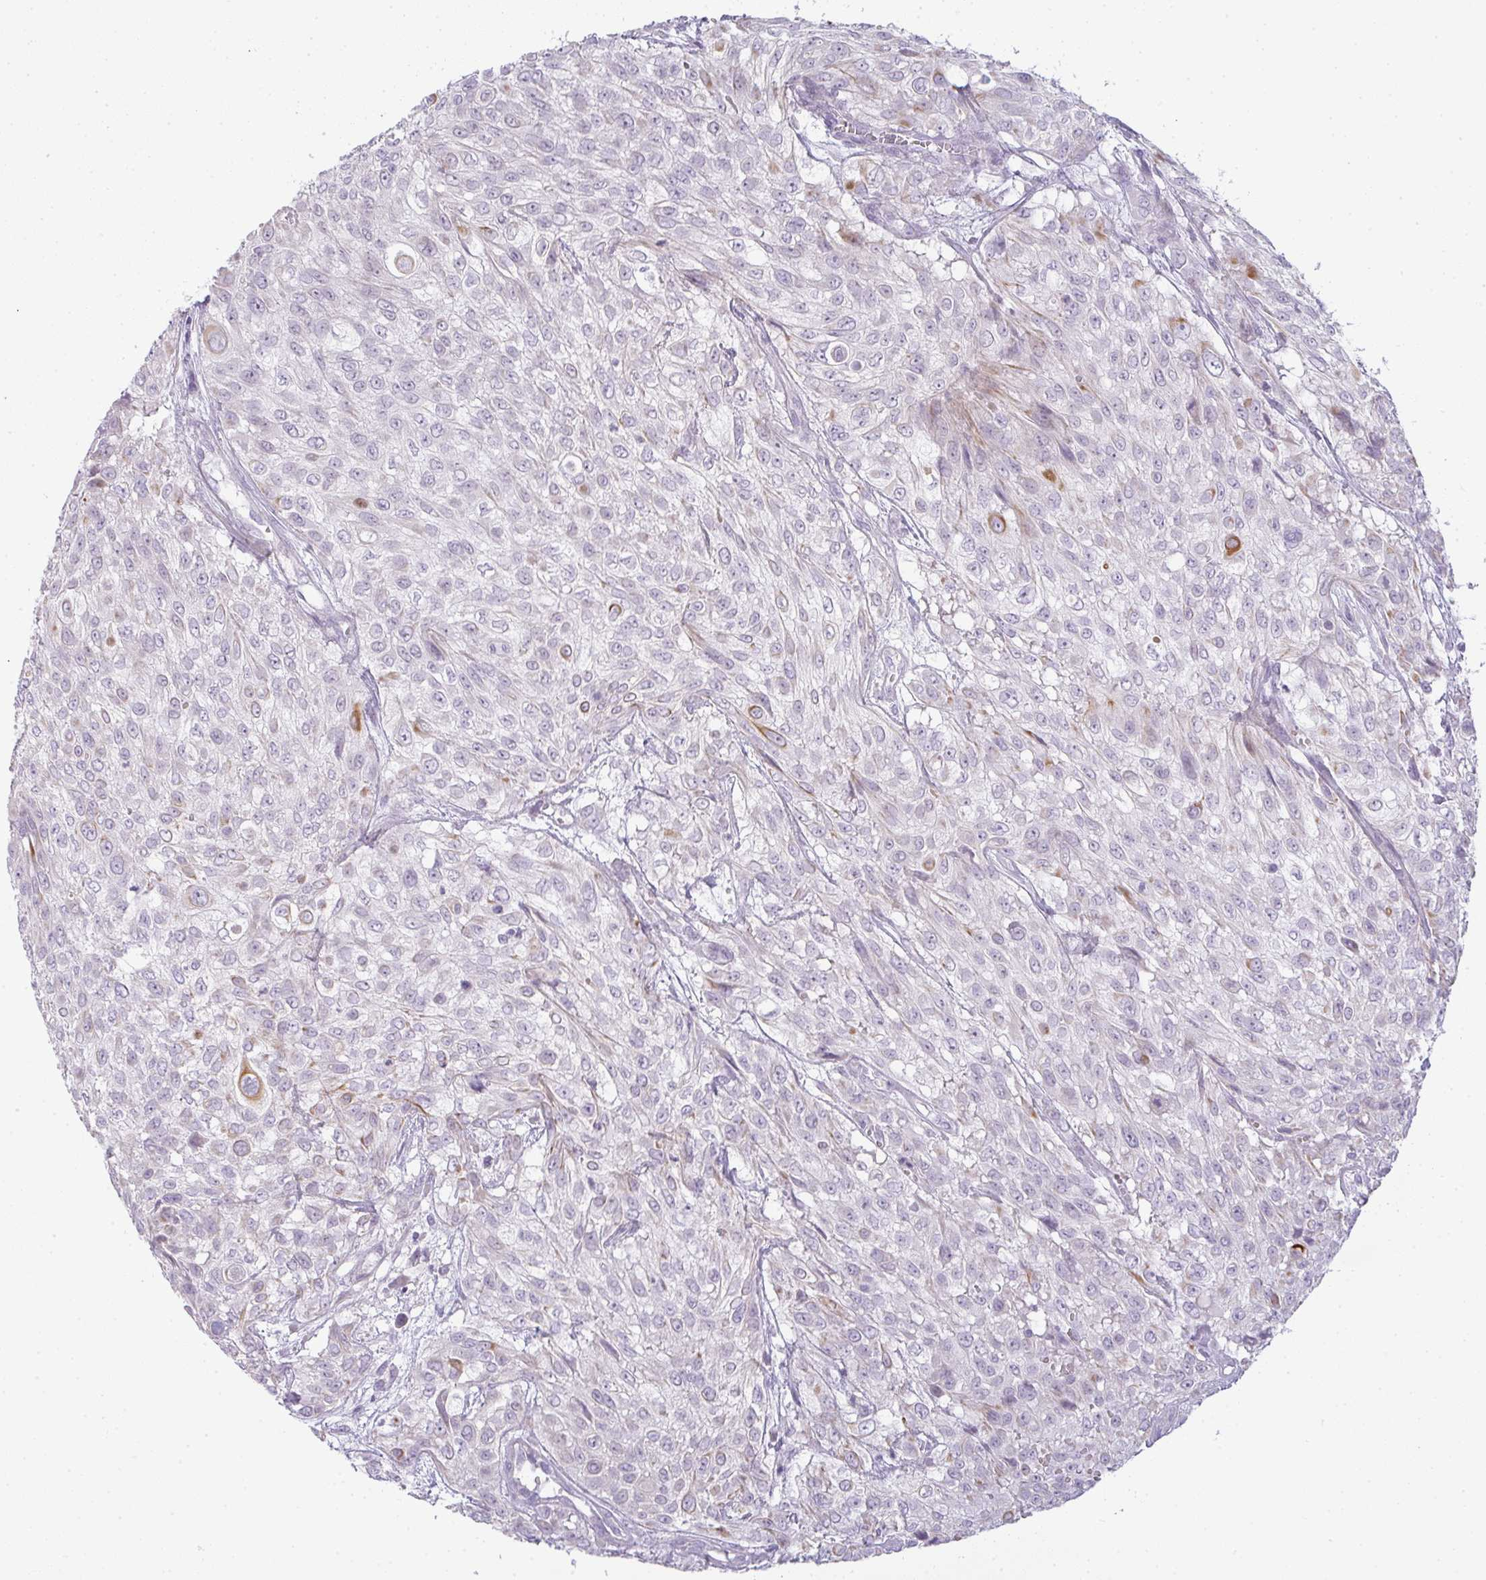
{"staining": {"intensity": "moderate", "quantity": "<25%", "location": "cytoplasmic/membranous"}, "tissue": "urothelial cancer", "cell_type": "Tumor cells", "image_type": "cancer", "snomed": [{"axis": "morphology", "description": "Urothelial carcinoma, High grade"}, {"axis": "topography", "description": "Urinary bladder"}], "caption": "Human urothelial cancer stained for a protein (brown) shows moderate cytoplasmic/membranous positive positivity in about <25% of tumor cells.", "gene": "SIRPB2", "patient": {"sex": "male", "age": 57}}